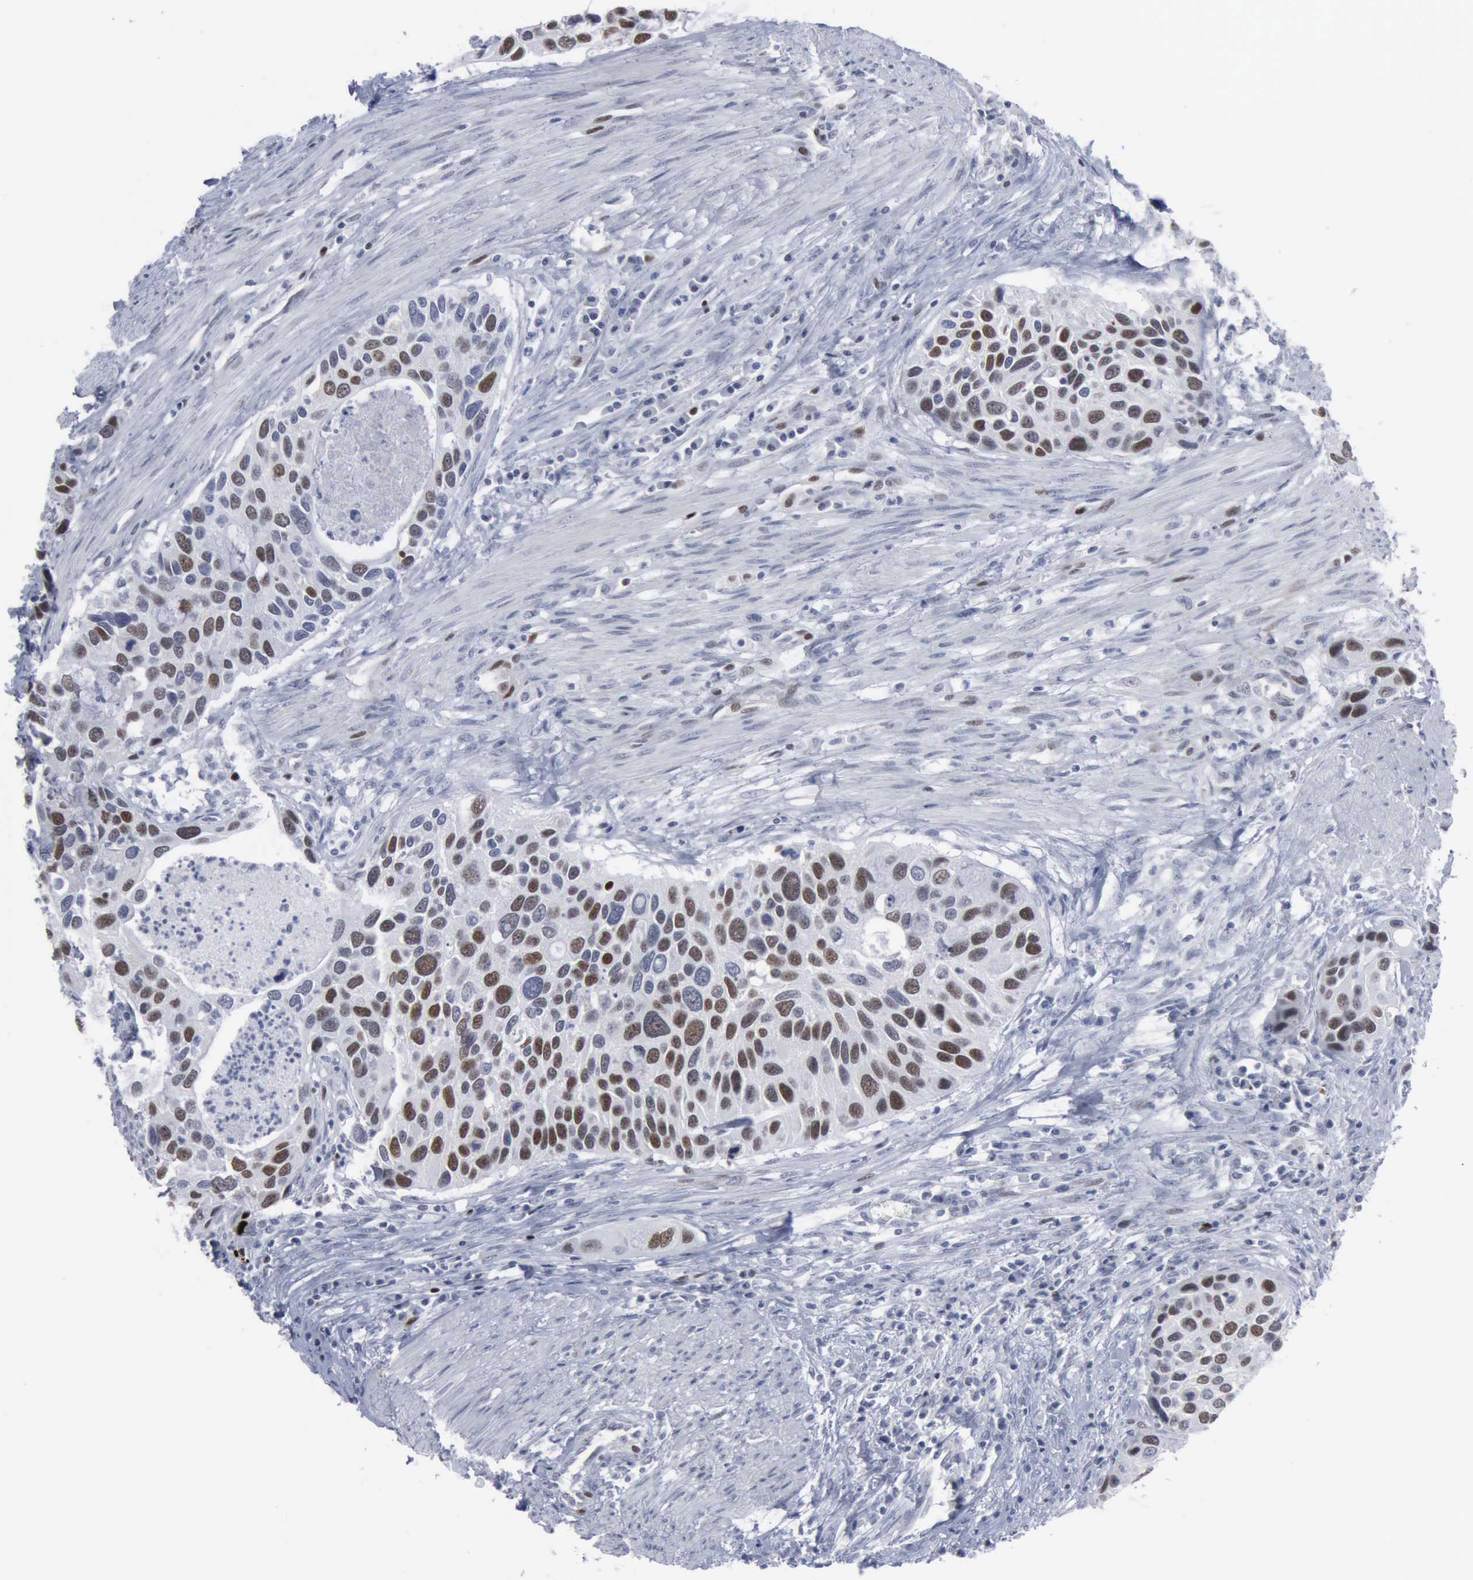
{"staining": {"intensity": "strong", "quantity": "<25%", "location": "nuclear"}, "tissue": "urothelial cancer", "cell_type": "Tumor cells", "image_type": "cancer", "snomed": [{"axis": "morphology", "description": "Urothelial carcinoma, High grade"}, {"axis": "topography", "description": "Urinary bladder"}], "caption": "Protein positivity by IHC exhibits strong nuclear expression in about <25% of tumor cells in high-grade urothelial carcinoma. Nuclei are stained in blue.", "gene": "MCM5", "patient": {"sex": "male", "age": 66}}